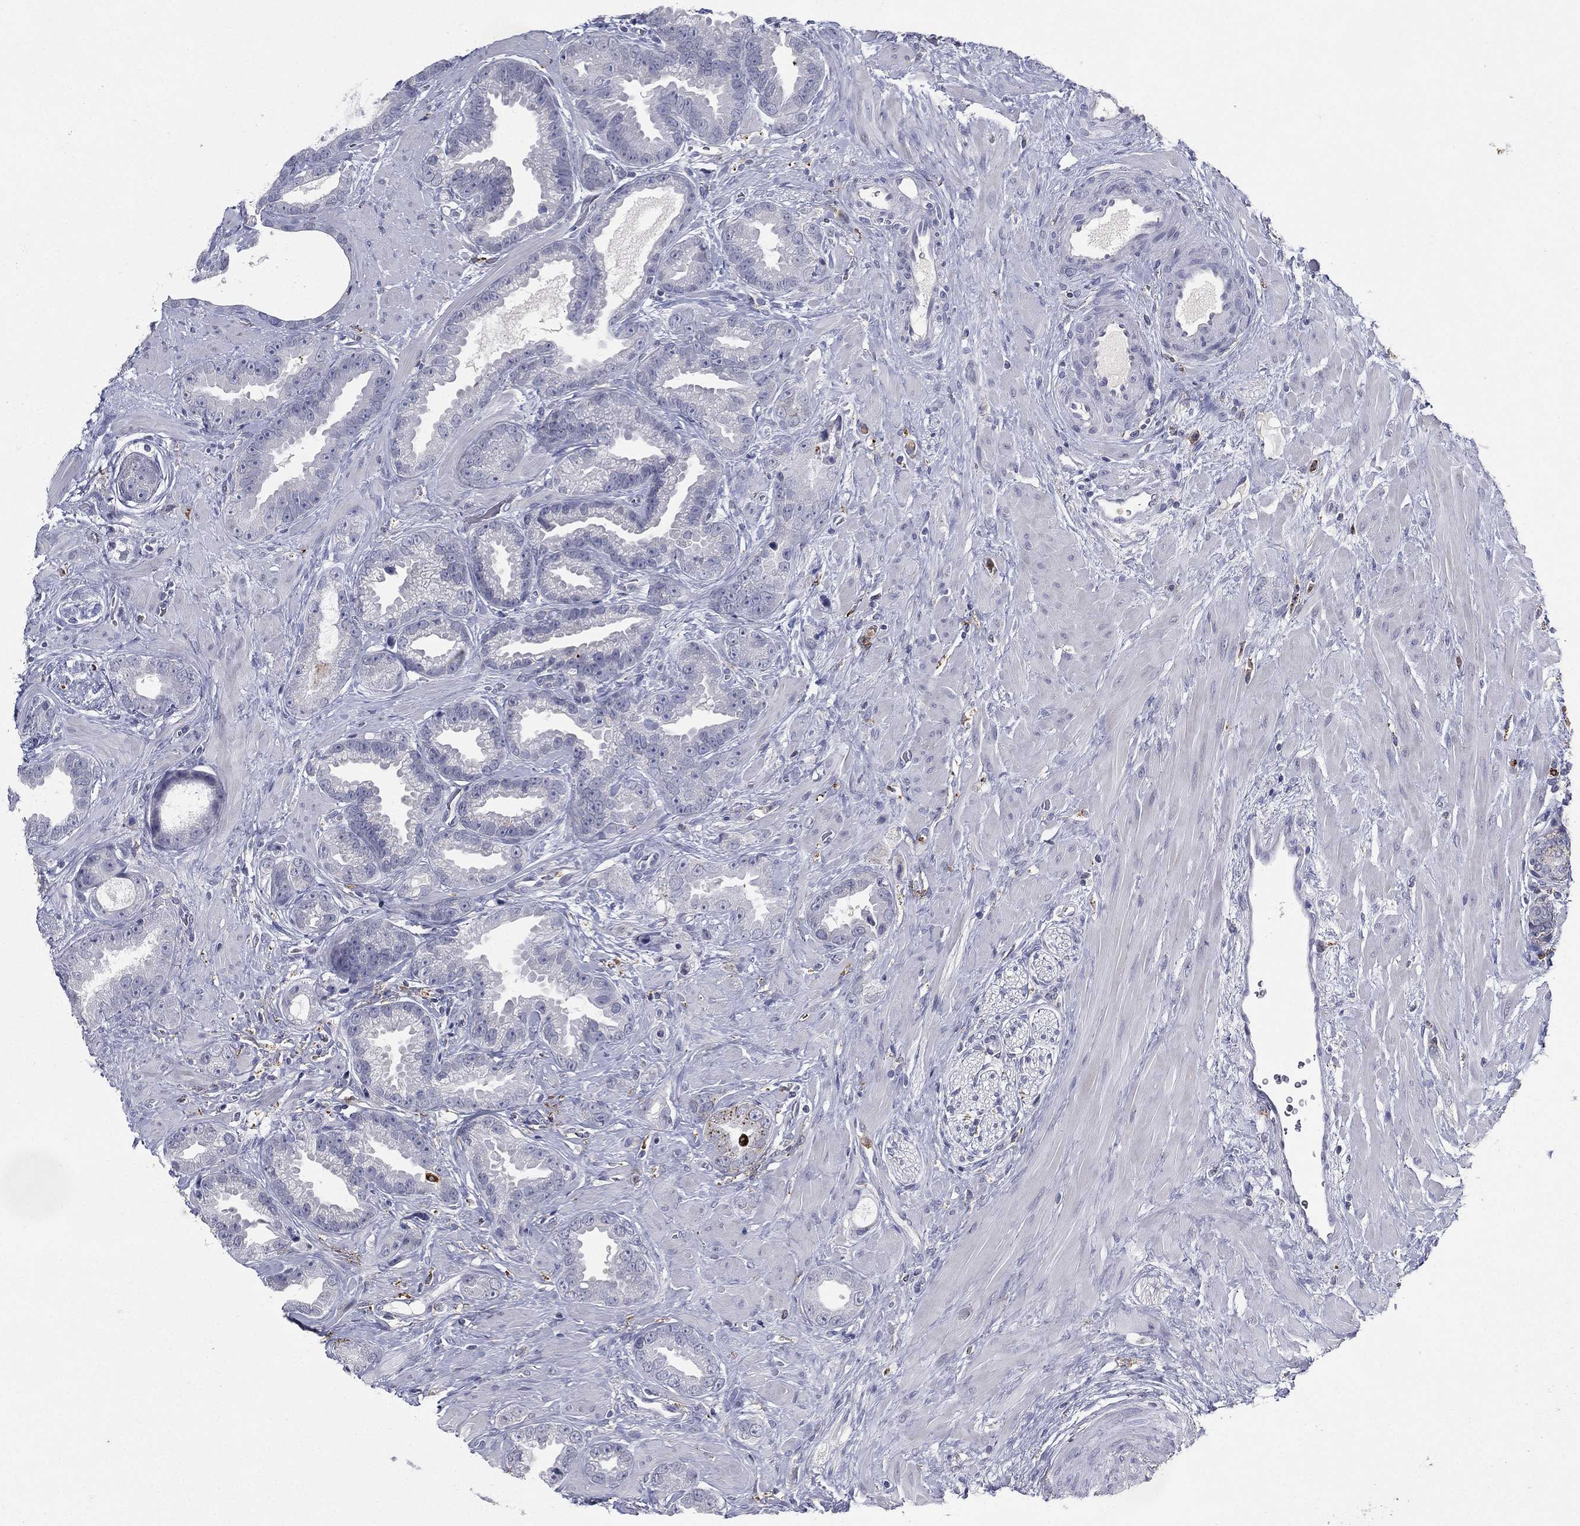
{"staining": {"intensity": "negative", "quantity": "none", "location": "none"}, "tissue": "prostate cancer", "cell_type": "Tumor cells", "image_type": "cancer", "snomed": [{"axis": "morphology", "description": "Adenocarcinoma, Low grade"}, {"axis": "topography", "description": "Prostate"}], "caption": "DAB (3,3'-diaminobenzidine) immunohistochemical staining of prostate adenocarcinoma (low-grade) exhibits no significant expression in tumor cells. (Stains: DAB immunohistochemistry with hematoxylin counter stain, Microscopy: brightfield microscopy at high magnification).", "gene": "EVI2B", "patient": {"sex": "male", "age": 68}}